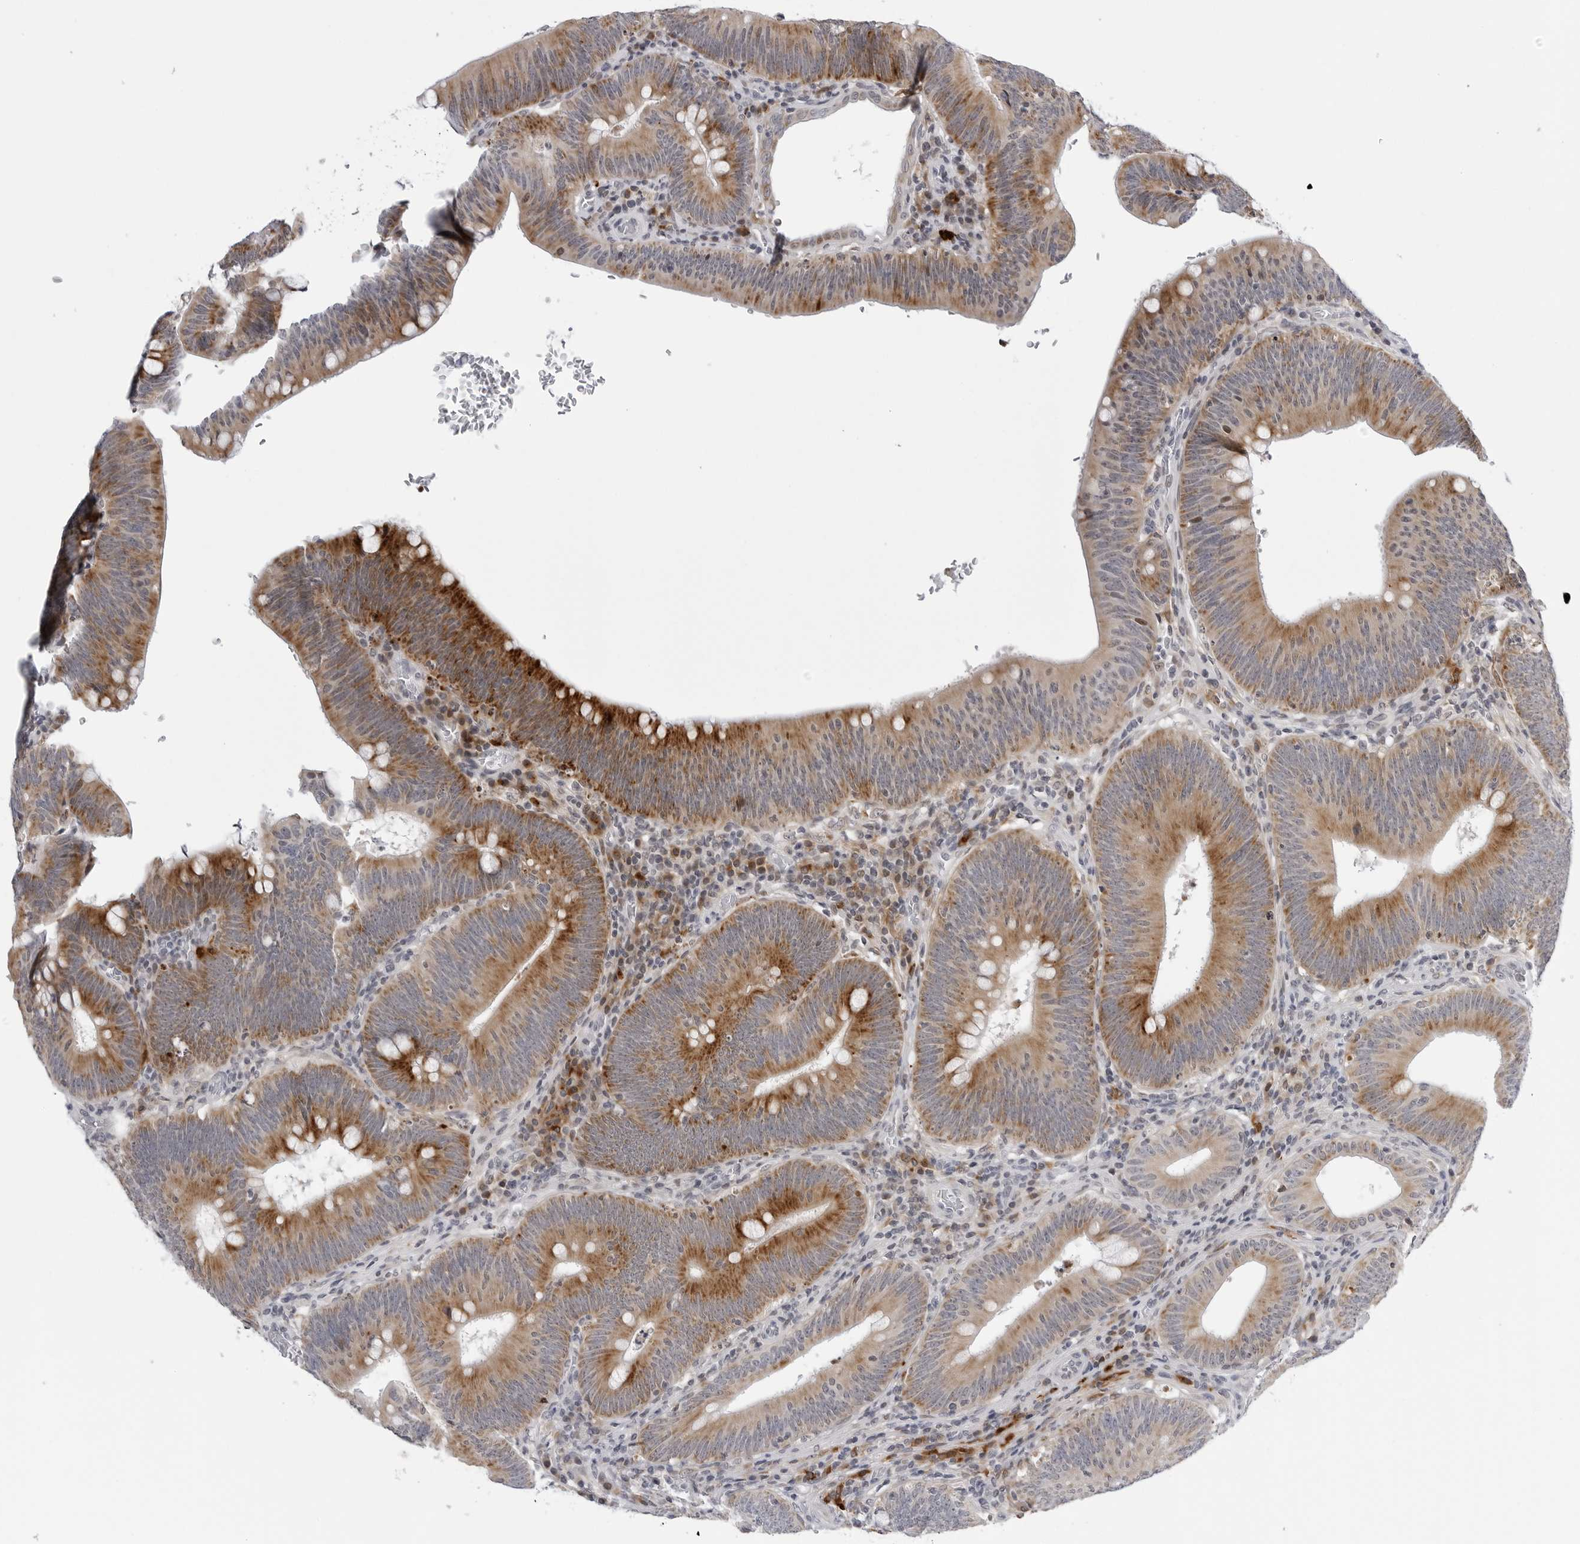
{"staining": {"intensity": "strong", "quantity": ">75%", "location": "cytoplasmic/membranous"}, "tissue": "colorectal cancer", "cell_type": "Tumor cells", "image_type": "cancer", "snomed": [{"axis": "morphology", "description": "Normal tissue, NOS"}, {"axis": "topography", "description": "Colon"}], "caption": "Immunohistochemical staining of human colorectal cancer shows high levels of strong cytoplasmic/membranous protein staining in approximately >75% of tumor cells.", "gene": "CDK20", "patient": {"sex": "female", "age": 82}}